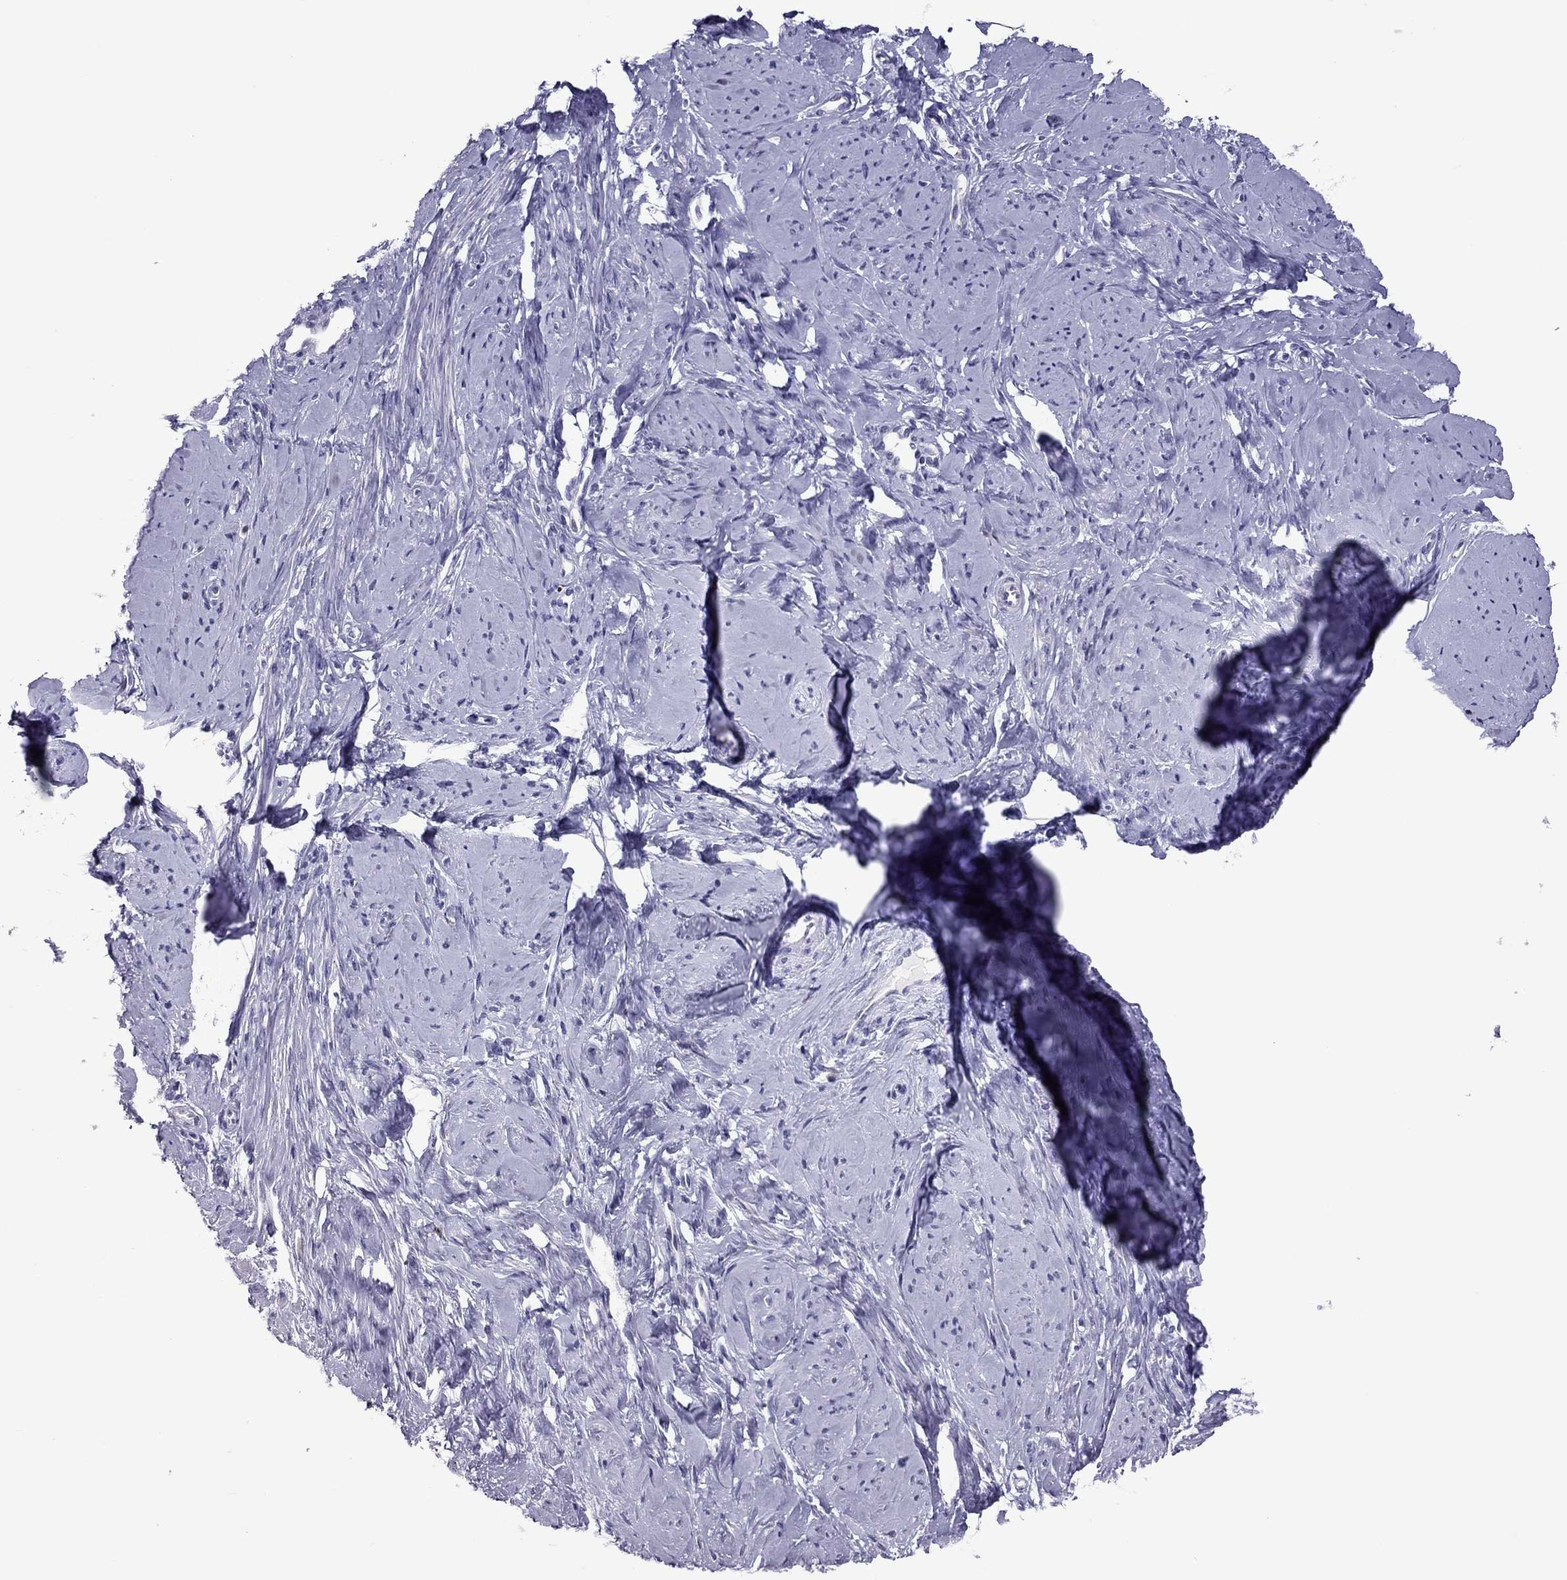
{"staining": {"intensity": "negative", "quantity": "none", "location": "none"}, "tissue": "smooth muscle", "cell_type": "Smooth muscle cells", "image_type": "normal", "snomed": [{"axis": "morphology", "description": "Normal tissue, NOS"}, {"axis": "topography", "description": "Smooth muscle"}], "caption": "Immunohistochemistry of normal smooth muscle reveals no positivity in smooth muscle cells. Nuclei are stained in blue.", "gene": "CCL27", "patient": {"sex": "female", "age": 48}}